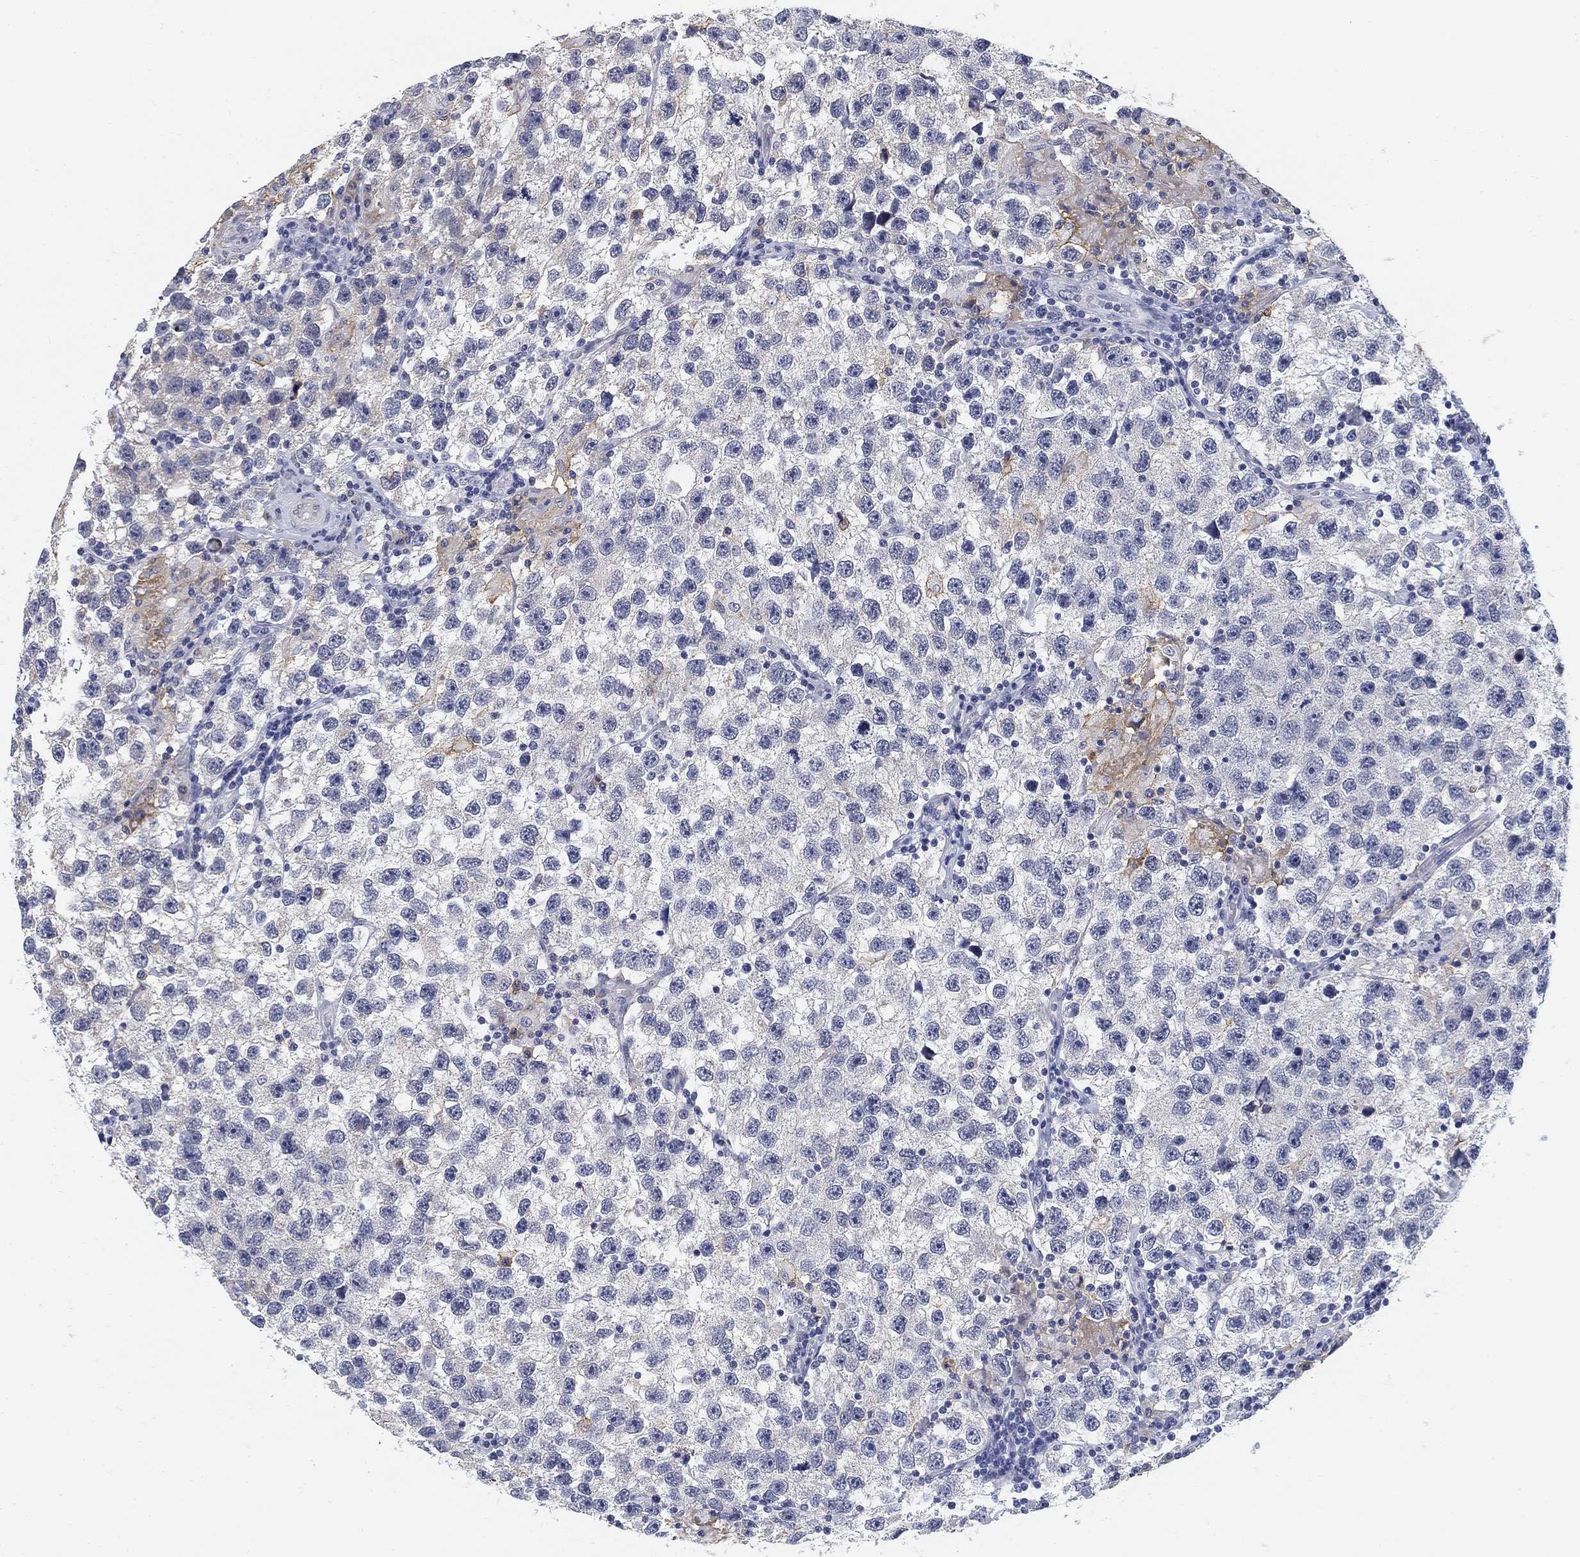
{"staining": {"intensity": "negative", "quantity": "none", "location": "none"}, "tissue": "testis cancer", "cell_type": "Tumor cells", "image_type": "cancer", "snomed": [{"axis": "morphology", "description": "Seminoma, NOS"}, {"axis": "topography", "description": "Testis"}], "caption": "Tumor cells show no significant positivity in testis seminoma.", "gene": "SLC2A5", "patient": {"sex": "male", "age": 26}}